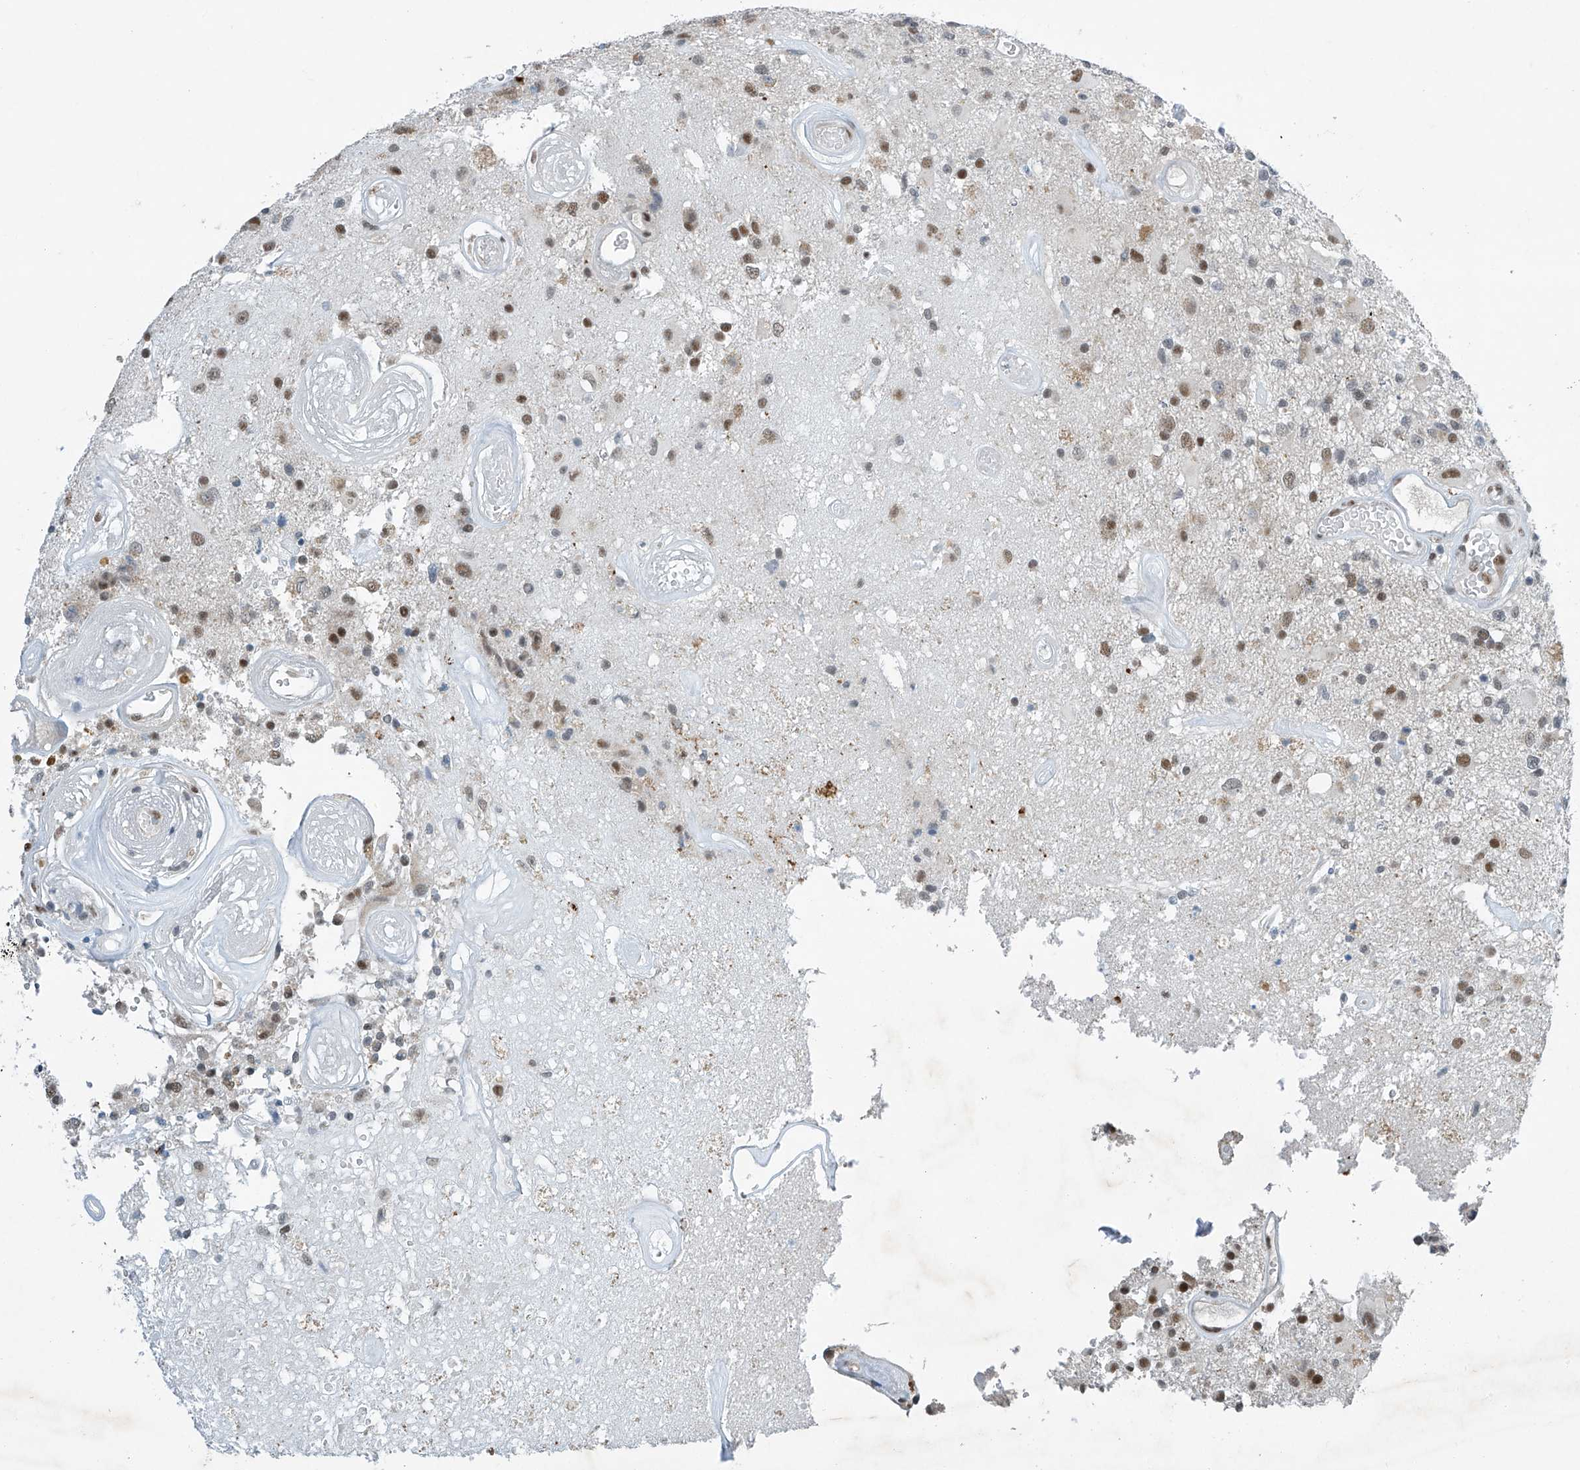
{"staining": {"intensity": "moderate", "quantity": ">75%", "location": "nuclear"}, "tissue": "glioma", "cell_type": "Tumor cells", "image_type": "cancer", "snomed": [{"axis": "morphology", "description": "Glioma, malignant, High grade"}, {"axis": "morphology", "description": "Glioblastoma, NOS"}, {"axis": "topography", "description": "Brain"}], "caption": "Malignant glioma (high-grade) stained with immunohistochemistry shows moderate nuclear expression in about >75% of tumor cells. (Stains: DAB (3,3'-diaminobenzidine) in brown, nuclei in blue, Microscopy: brightfield microscopy at high magnification).", "gene": "TAF8", "patient": {"sex": "male", "age": 60}}